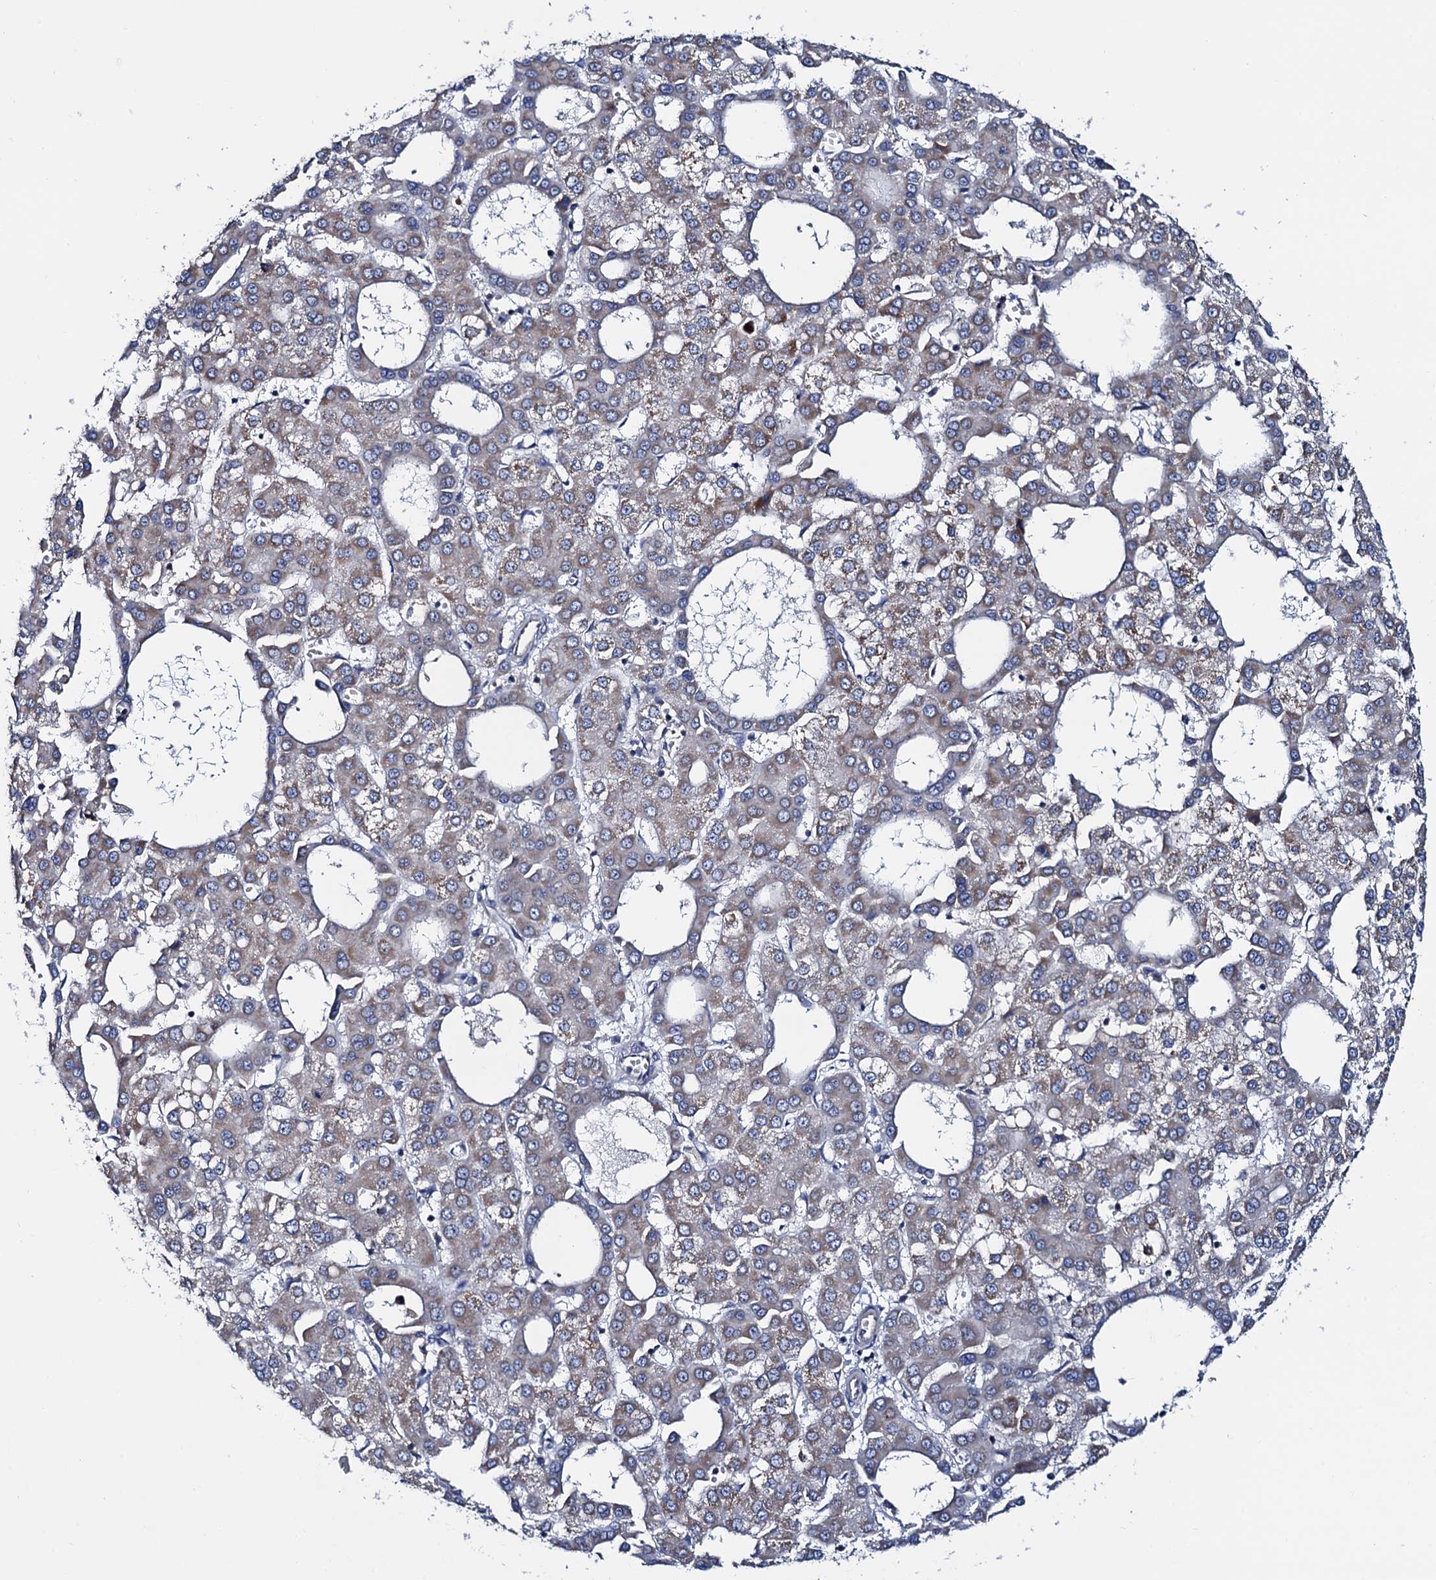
{"staining": {"intensity": "weak", "quantity": "25%-75%", "location": "cytoplasmic/membranous"}, "tissue": "liver cancer", "cell_type": "Tumor cells", "image_type": "cancer", "snomed": [{"axis": "morphology", "description": "Carcinoma, Hepatocellular, NOS"}, {"axis": "topography", "description": "Liver"}], "caption": "Immunohistochemical staining of liver hepatocellular carcinoma displays low levels of weak cytoplasmic/membranous protein positivity in about 25%-75% of tumor cells.", "gene": "MRPL48", "patient": {"sex": "male", "age": 47}}